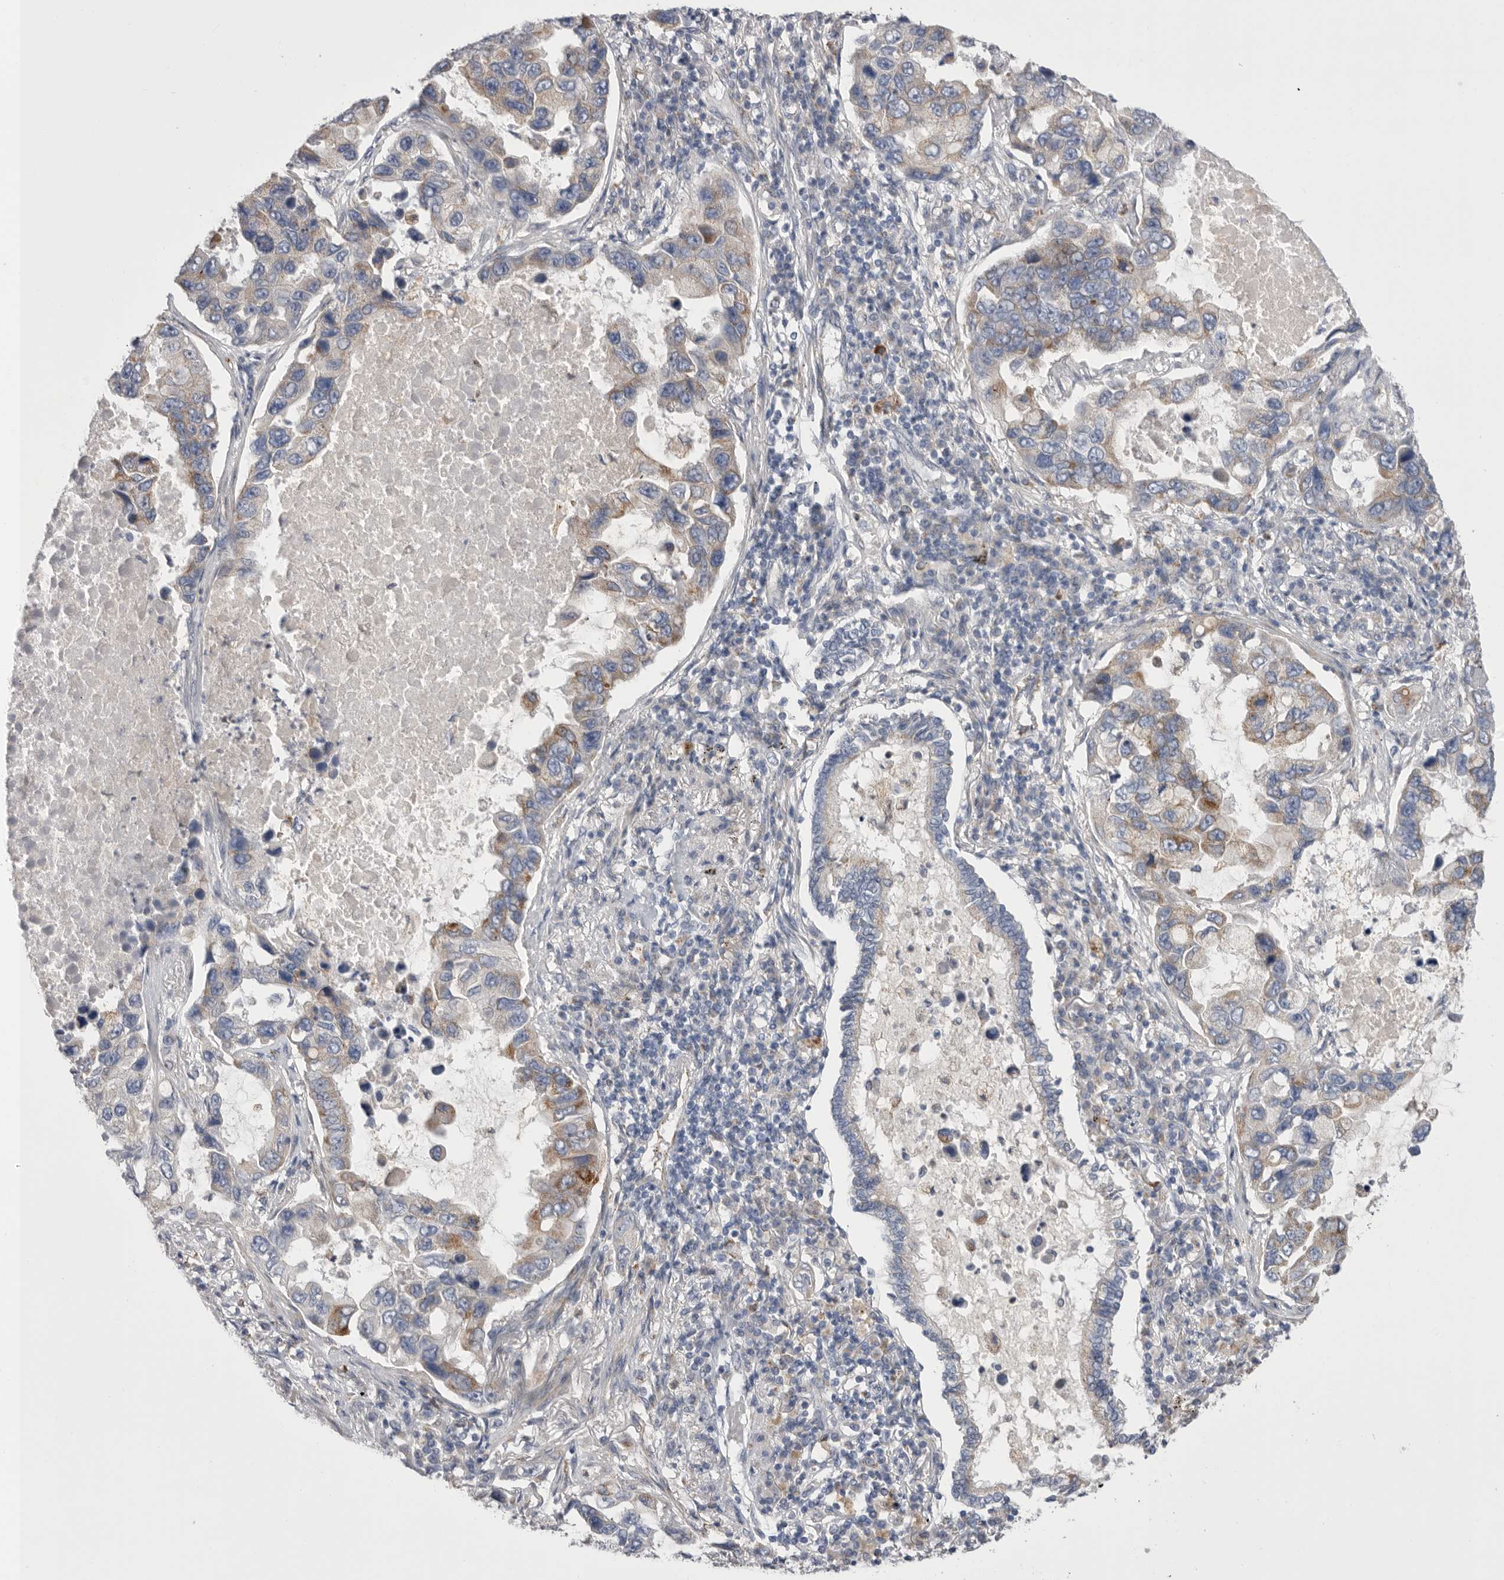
{"staining": {"intensity": "moderate", "quantity": "<25%", "location": "cytoplasmic/membranous"}, "tissue": "lung cancer", "cell_type": "Tumor cells", "image_type": "cancer", "snomed": [{"axis": "morphology", "description": "Adenocarcinoma, NOS"}, {"axis": "topography", "description": "Lung"}], "caption": "Immunohistochemical staining of adenocarcinoma (lung) exhibits low levels of moderate cytoplasmic/membranous protein expression in approximately <25% of tumor cells. (Stains: DAB (3,3'-diaminobenzidine) in brown, nuclei in blue, Microscopy: brightfield microscopy at high magnification).", "gene": "CCDC126", "patient": {"sex": "male", "age": 64}}